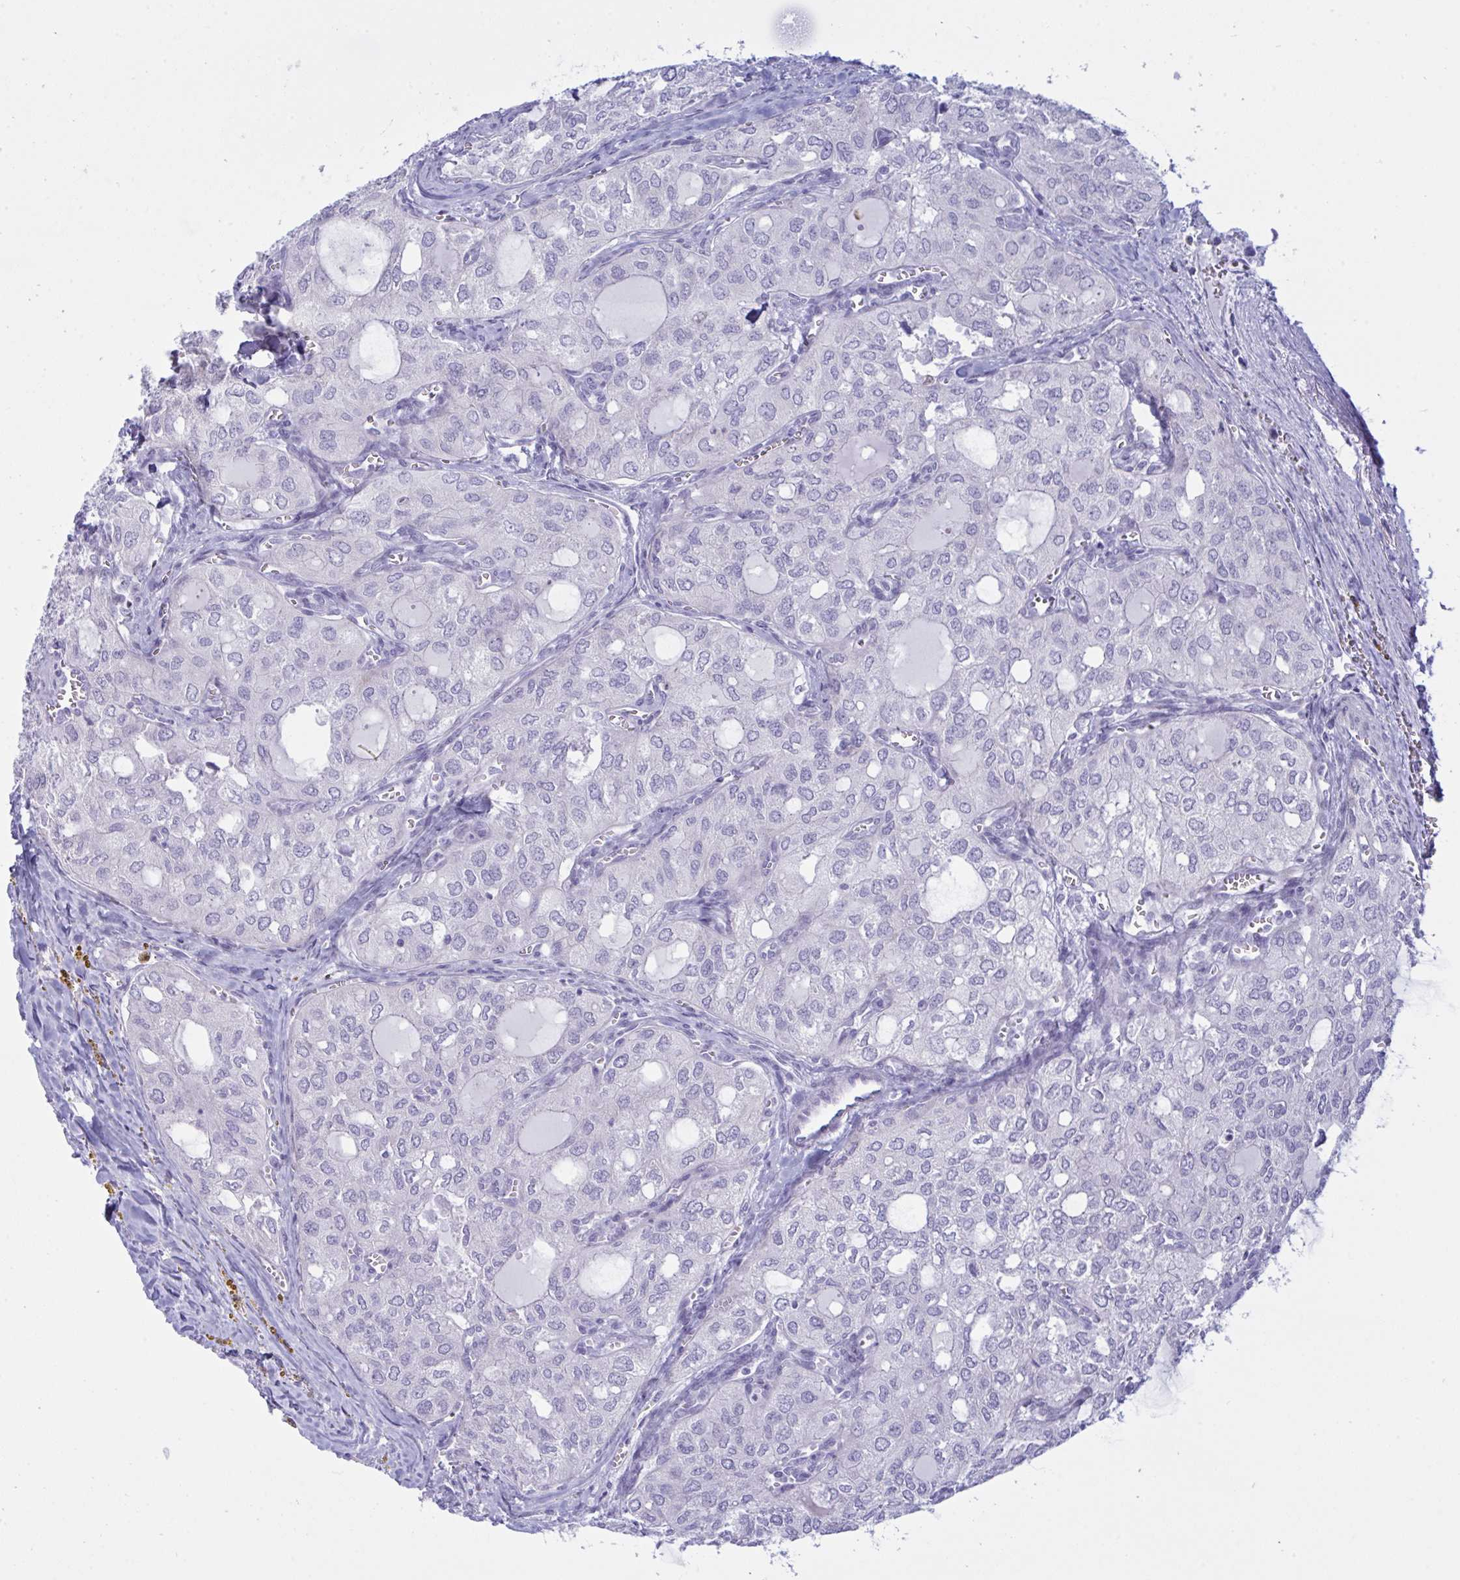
{"staining": {"intensity": "negative", "quantity": "none", "location": "none"}, "tissue": "thyroid cancer", "cell_type": "Tumor cells", "image_type": "cancer", "snomed": [{"axis": "morphology", "description": "Follicular adenoma carcinoma, NOS"}, {"axis": "topography", "description": "Thyroid gland"}], "caption": "Immunohistochemical staining of thyroid cancer exhibits no significant expression in tumor cells.", "gene": "ZNF684", "patient": {"sex": "male", "age": 75}}